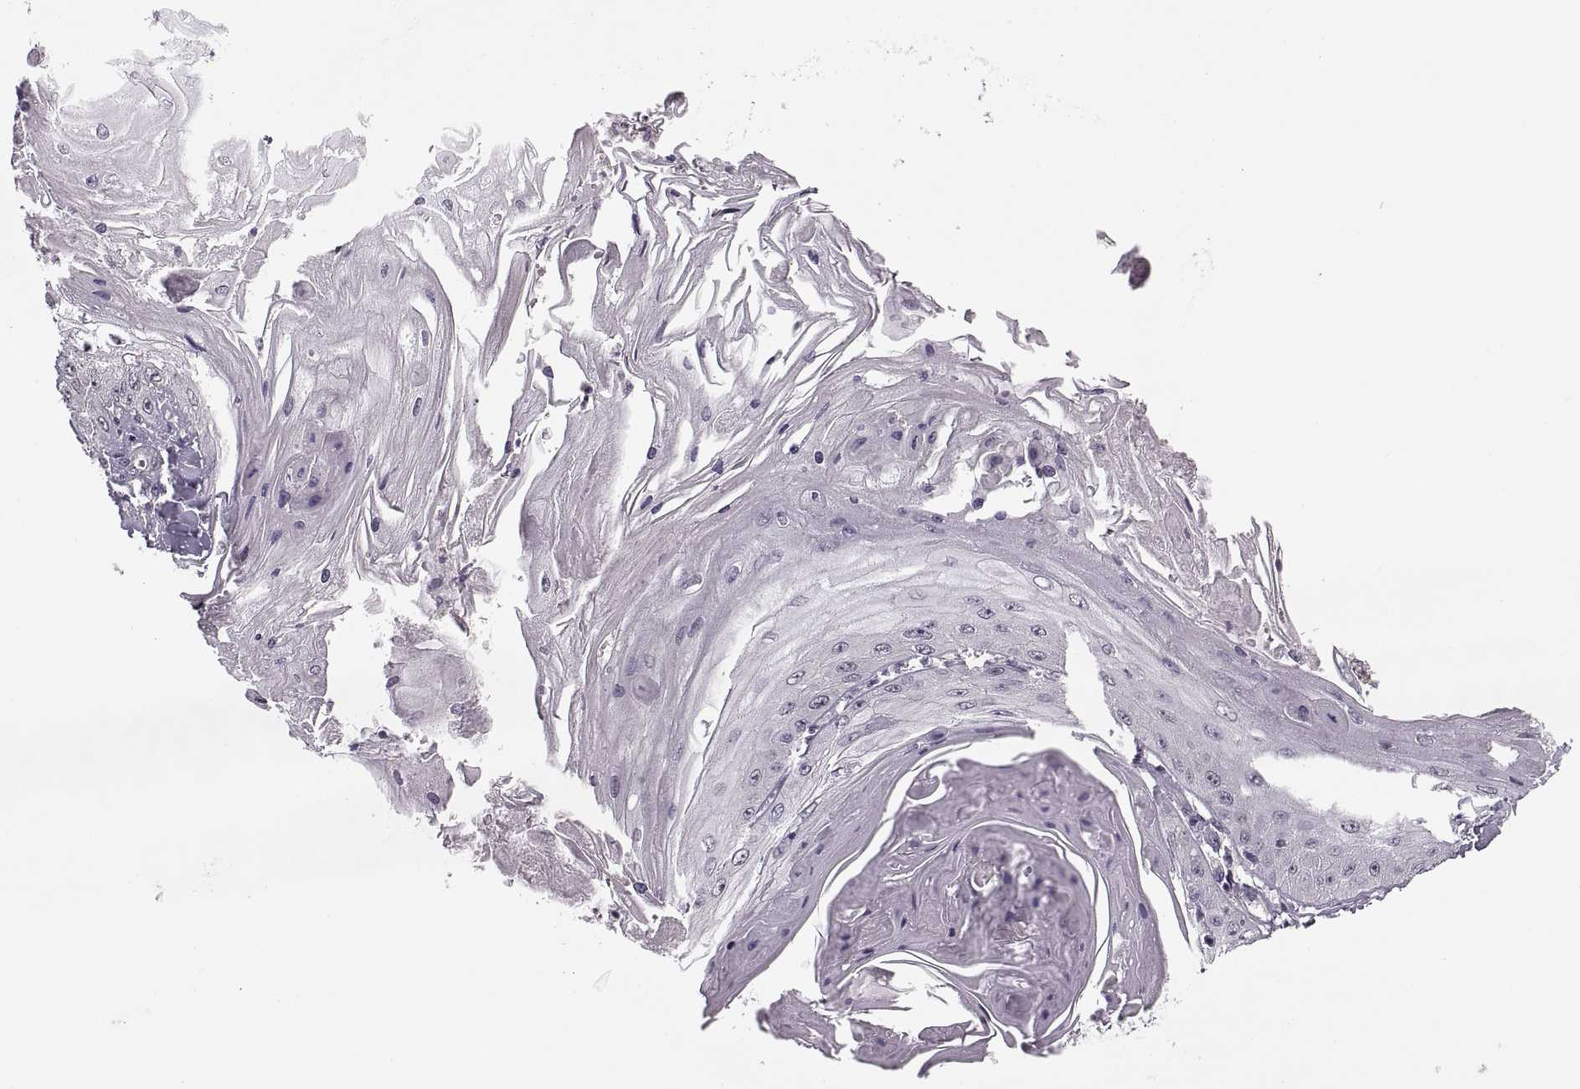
{"staining": {"intensity": "negative", "quantity": "none", "location": "none"}, "tissue": "skin cancer", "cell_type": "Tumor cells", "image_type": "cancer", "snomed": [{"axis": "morphology", "description": "Squamous cell carcinoma, NOS"}, {"axis": "topography", "description": "Skin"}], "caption": "Tumor cells are negative for protein expression in human skin cancer.", "gene": "LUZP2", "patient": {"sex": "male", "age": 70}}